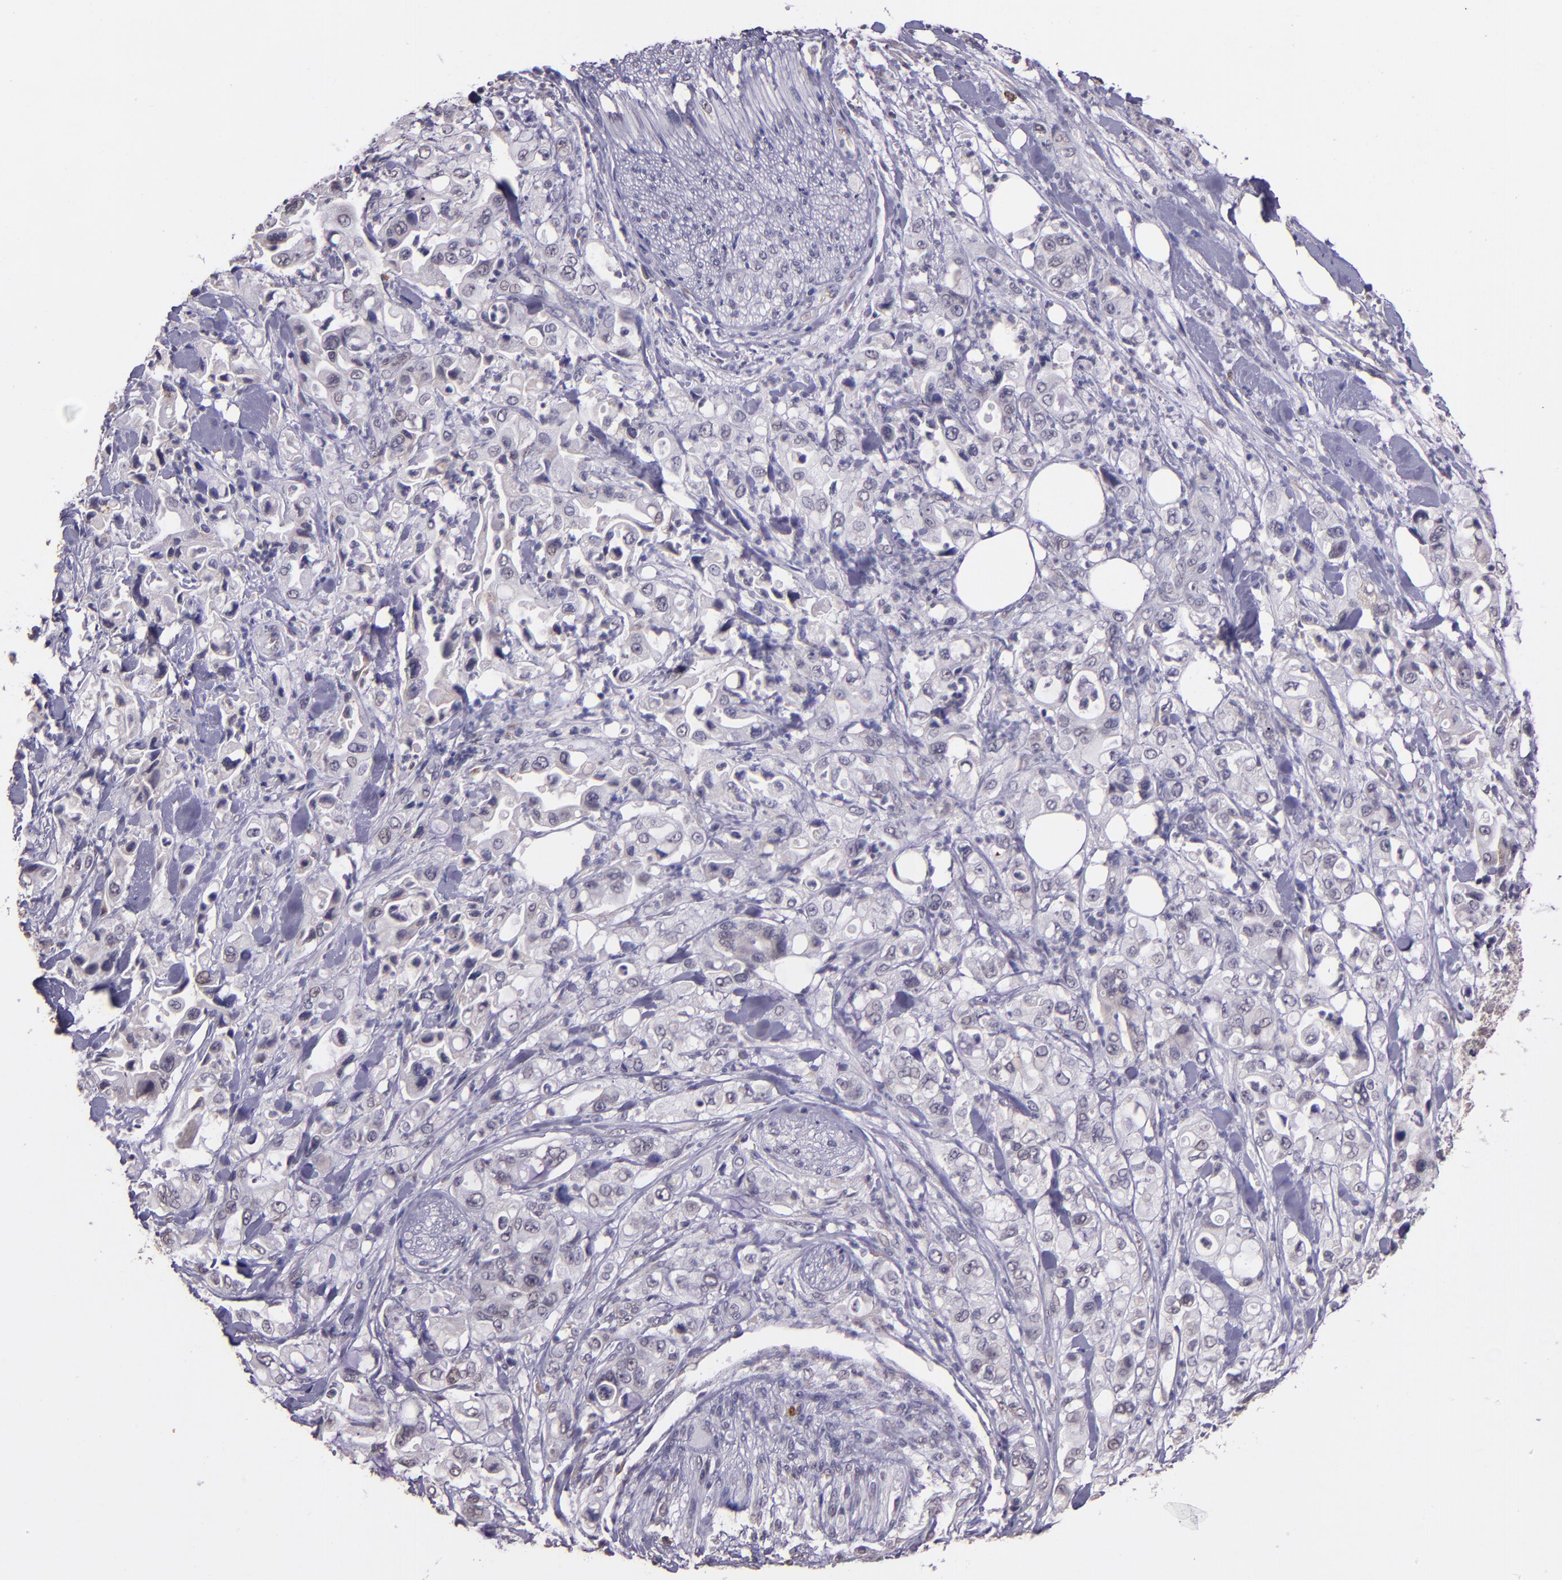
{"staining": {"intensity": "negative", "quantity": "none", "location": "none"}, "tissue": "pancreatic cancer", "cell_type": "Tumor cells", "image_type": "cancer", "snomed": [{"axis": "morphology", "description": "Adenocarcinoma, NOS"}, {"axis": "topography", "description": "Pancreas"}], "caption": "DAB (3,3'-diaminobenzidine) immunohistochemical staining of pancreatic adenocarcinoma demonstrates no significant staining in tumor cells.", "gene": "TAF7L", "patient": {"sex": "male", "age": 70}}